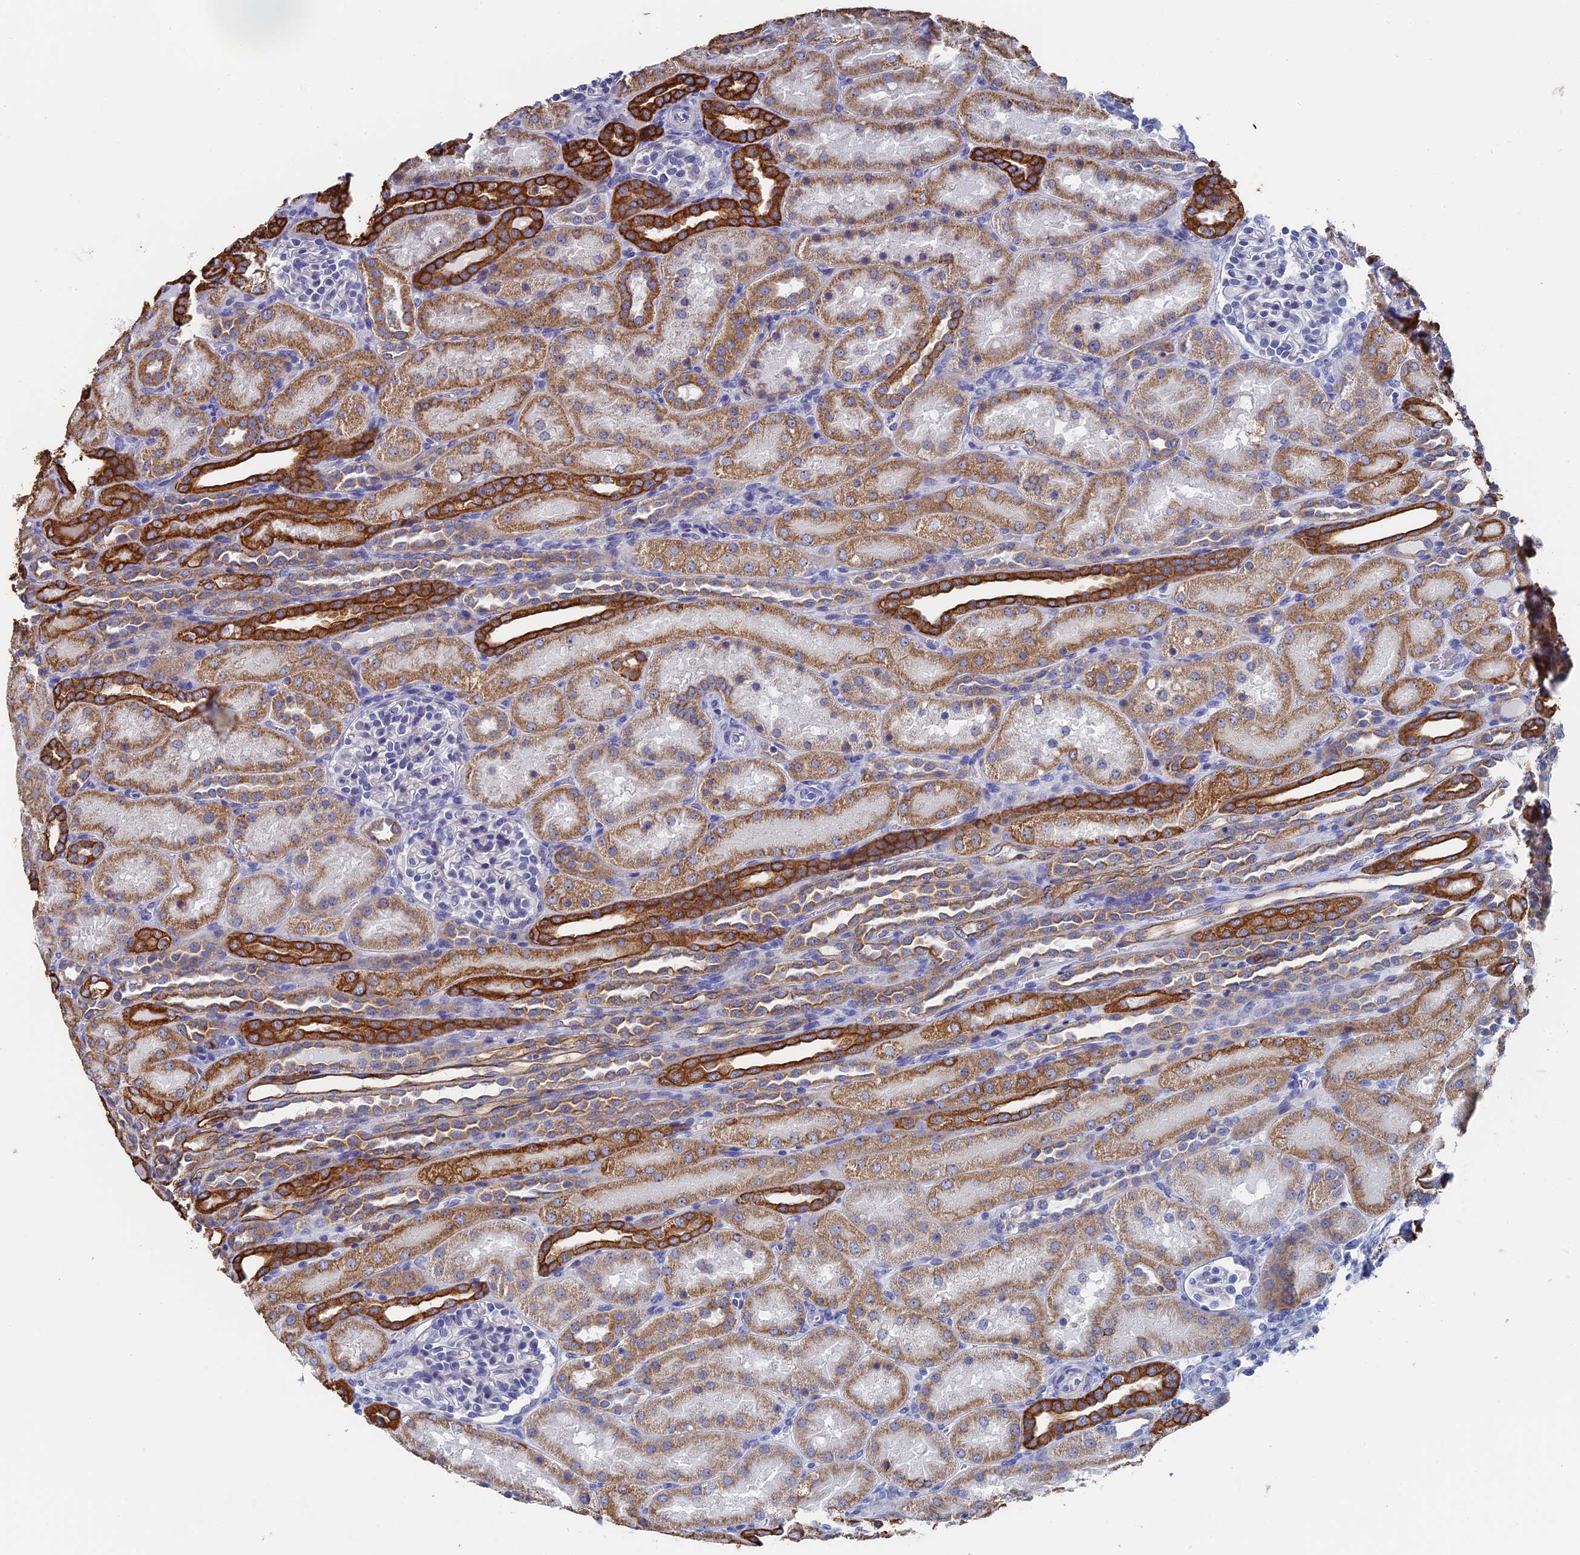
{"staining": {"intensity": "negative", "quantity": "none", "location": "none"}, "tissue": "kidney", "cell_type": "Cells in glomeruli", "image_type": "normal", "snomed": [{"axis": "morphology", "description": "Normal tissue, NOS"}, {"axis": "topography", "description": "Kidney"}], "caption": "This micrograph is of normal kidney stained with IHC to label a protein in brown with the nuclei are counter-stained blue. There is no staining in cells in glomeruli.", "gene": "SRFBP1", "patient": {"sex": "male", "age": 1}}